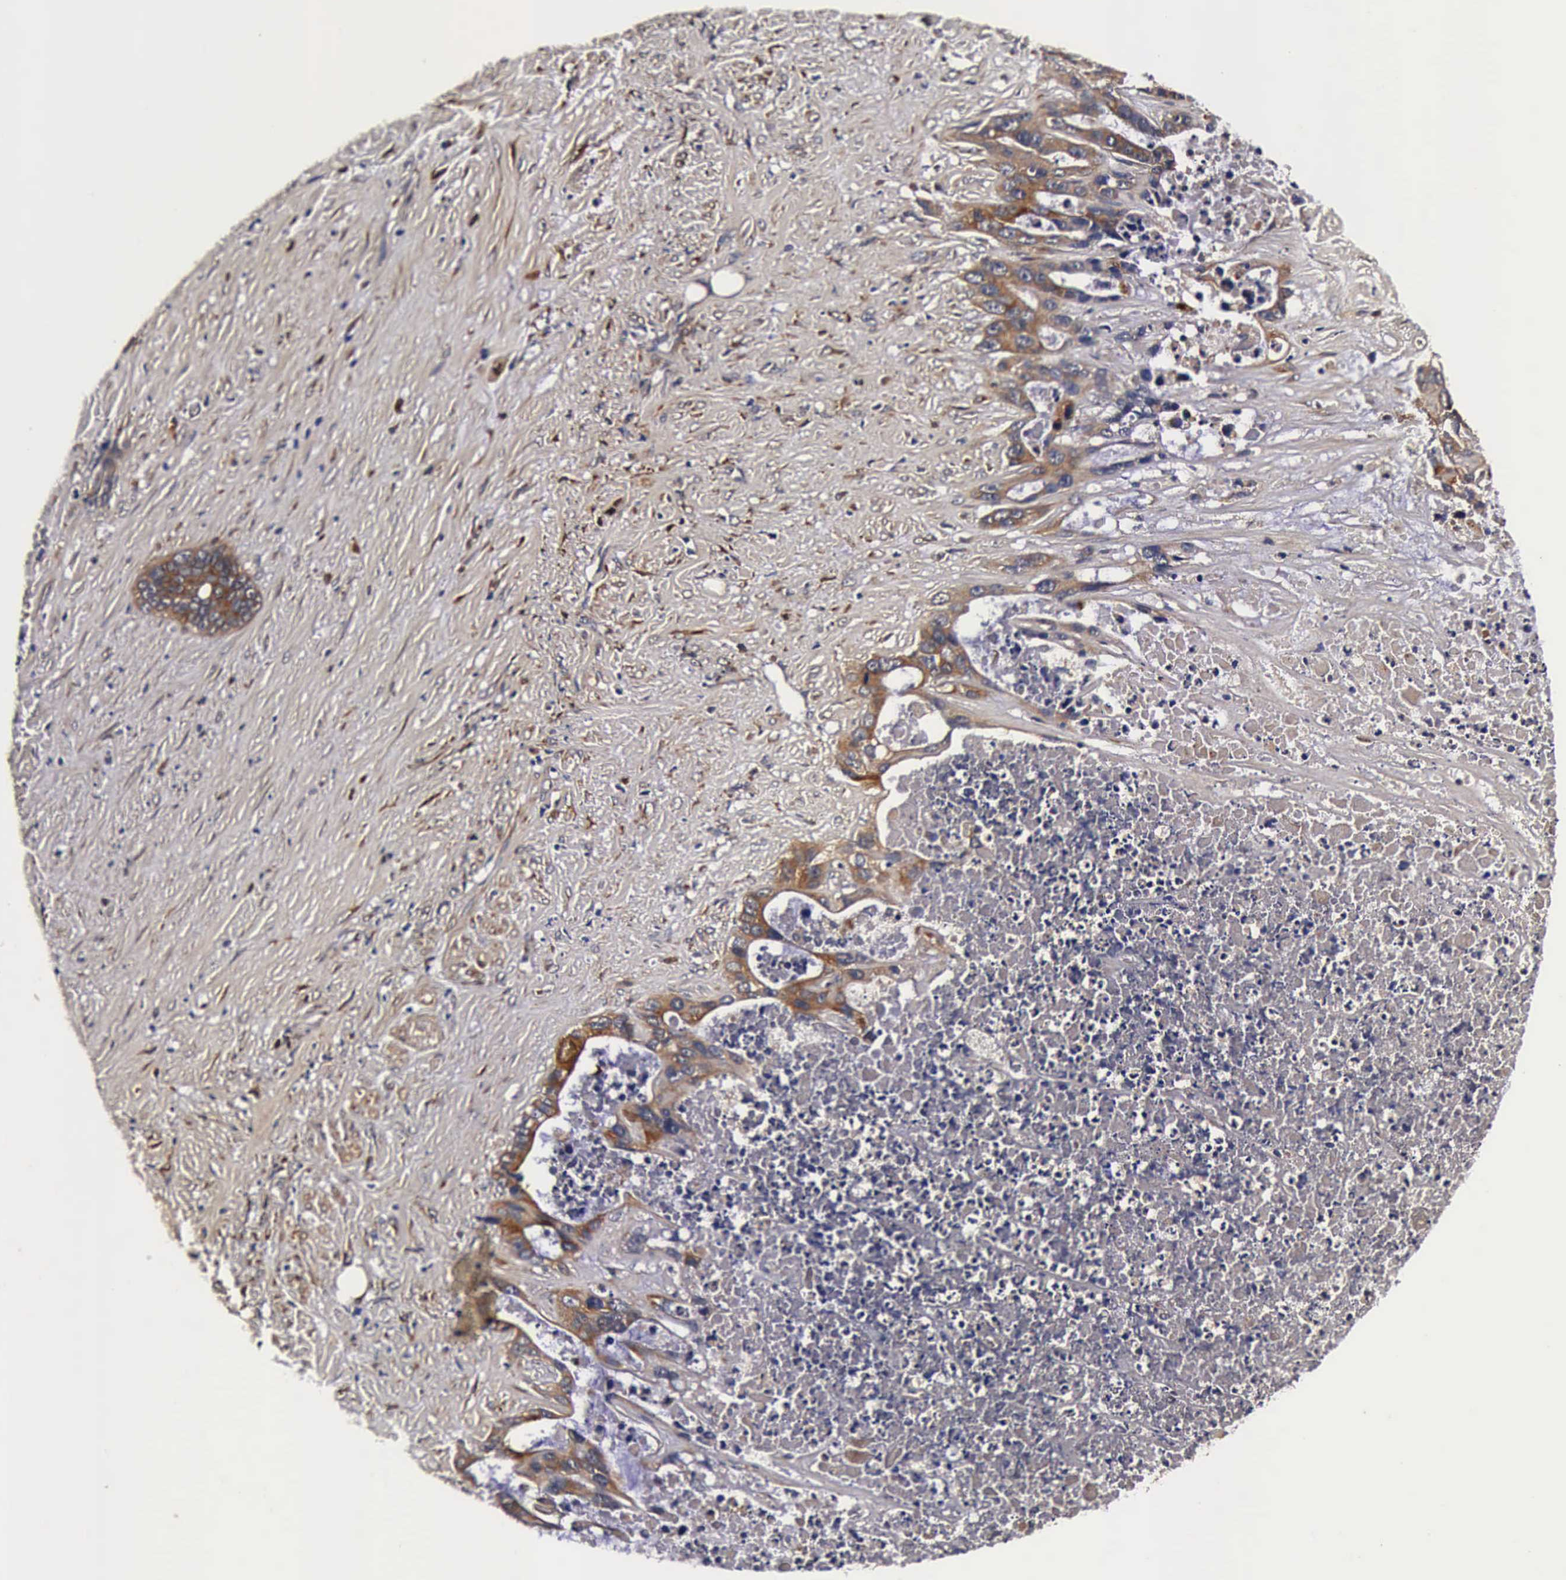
{"staining": {"intensity": "strong", "quantity": ">75%", "location": "cytoplasmic/membranous"}, "tissue": "liver cancer", "cell_type": "Tumor cells", "image_type": "cancer", "snomed": [{"axis": "morphology", "description": "Cholangiocarcinoma"}, {"axis": "topography", "description": "Liver"}], "caption": "IHC image of liver cancer (cholangiocarcinoma) stained for a protein (brown), which exhibits high levels of strong cytoplasmic/membranous expression in approximately >75% of tumor cells.", "gene": "CST3", "patient": {"sex": "female", "age": 65}}